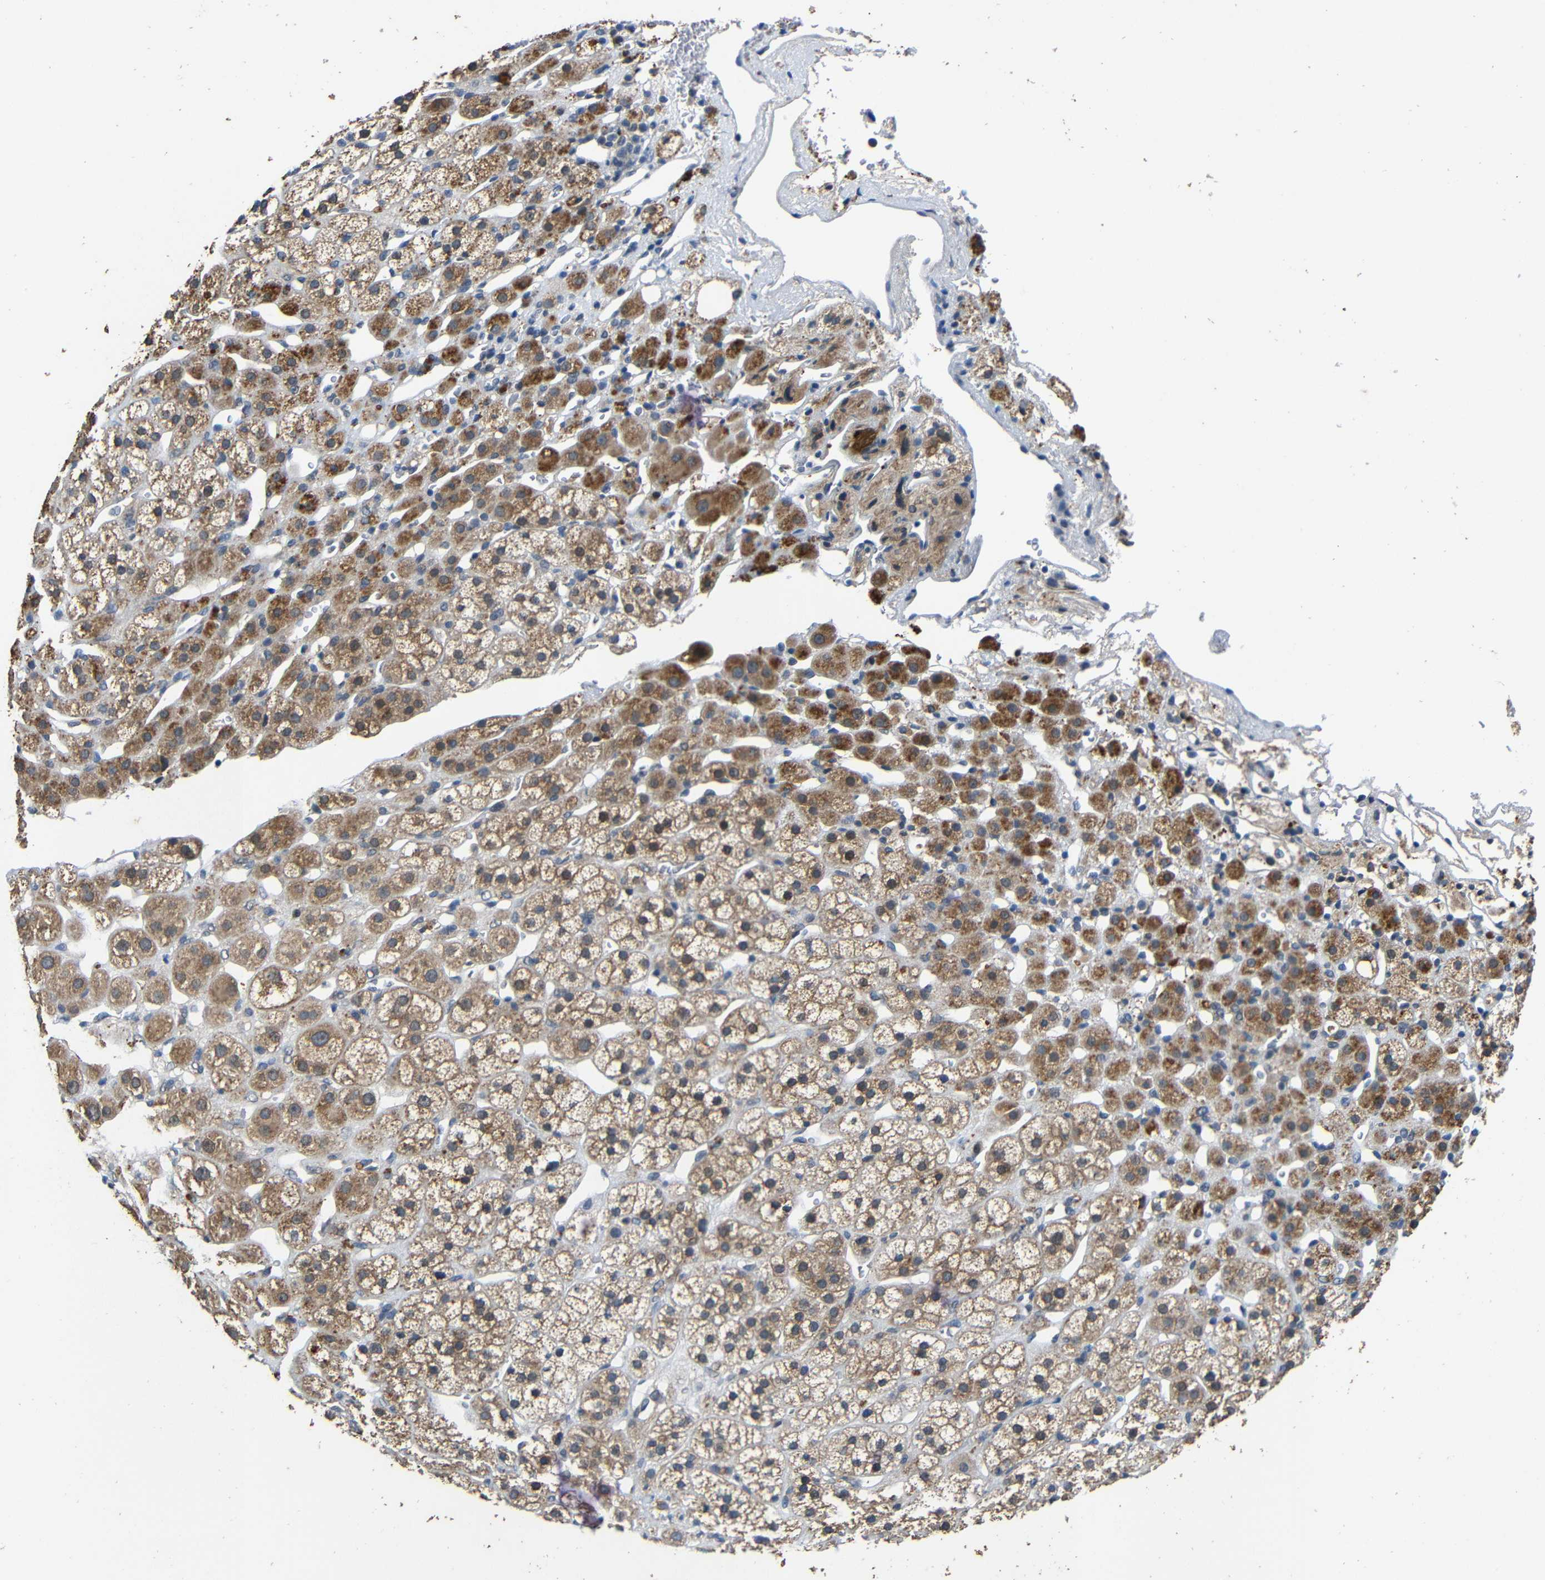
{"staining": {"intensity": "moderate", "quantity": ">75%", "location": "cytoplasmic/membranous"}, "tissue": "adrenal gland", "cell_type": "Glandular cells", "image_type": "normal", "snomed": [{"axis": "morphology", "description": "Normal tissue, NOS"}, {"axis": "topography", "description": "Adrenal gland"}], "caption": "Immunohistochemistry photomicrograph of unremarkable adrenal gland: adrenal gland stained using immunohistochemistry (IHC) shows medium levels of moderate protein expression localized specifically in the cytoplasmic/membranous of glandular cells, appearing as a cytoplasmic/membranous brown color.", "gene": "C6orf89", "patient": {"sex": "male", "age": 56}}